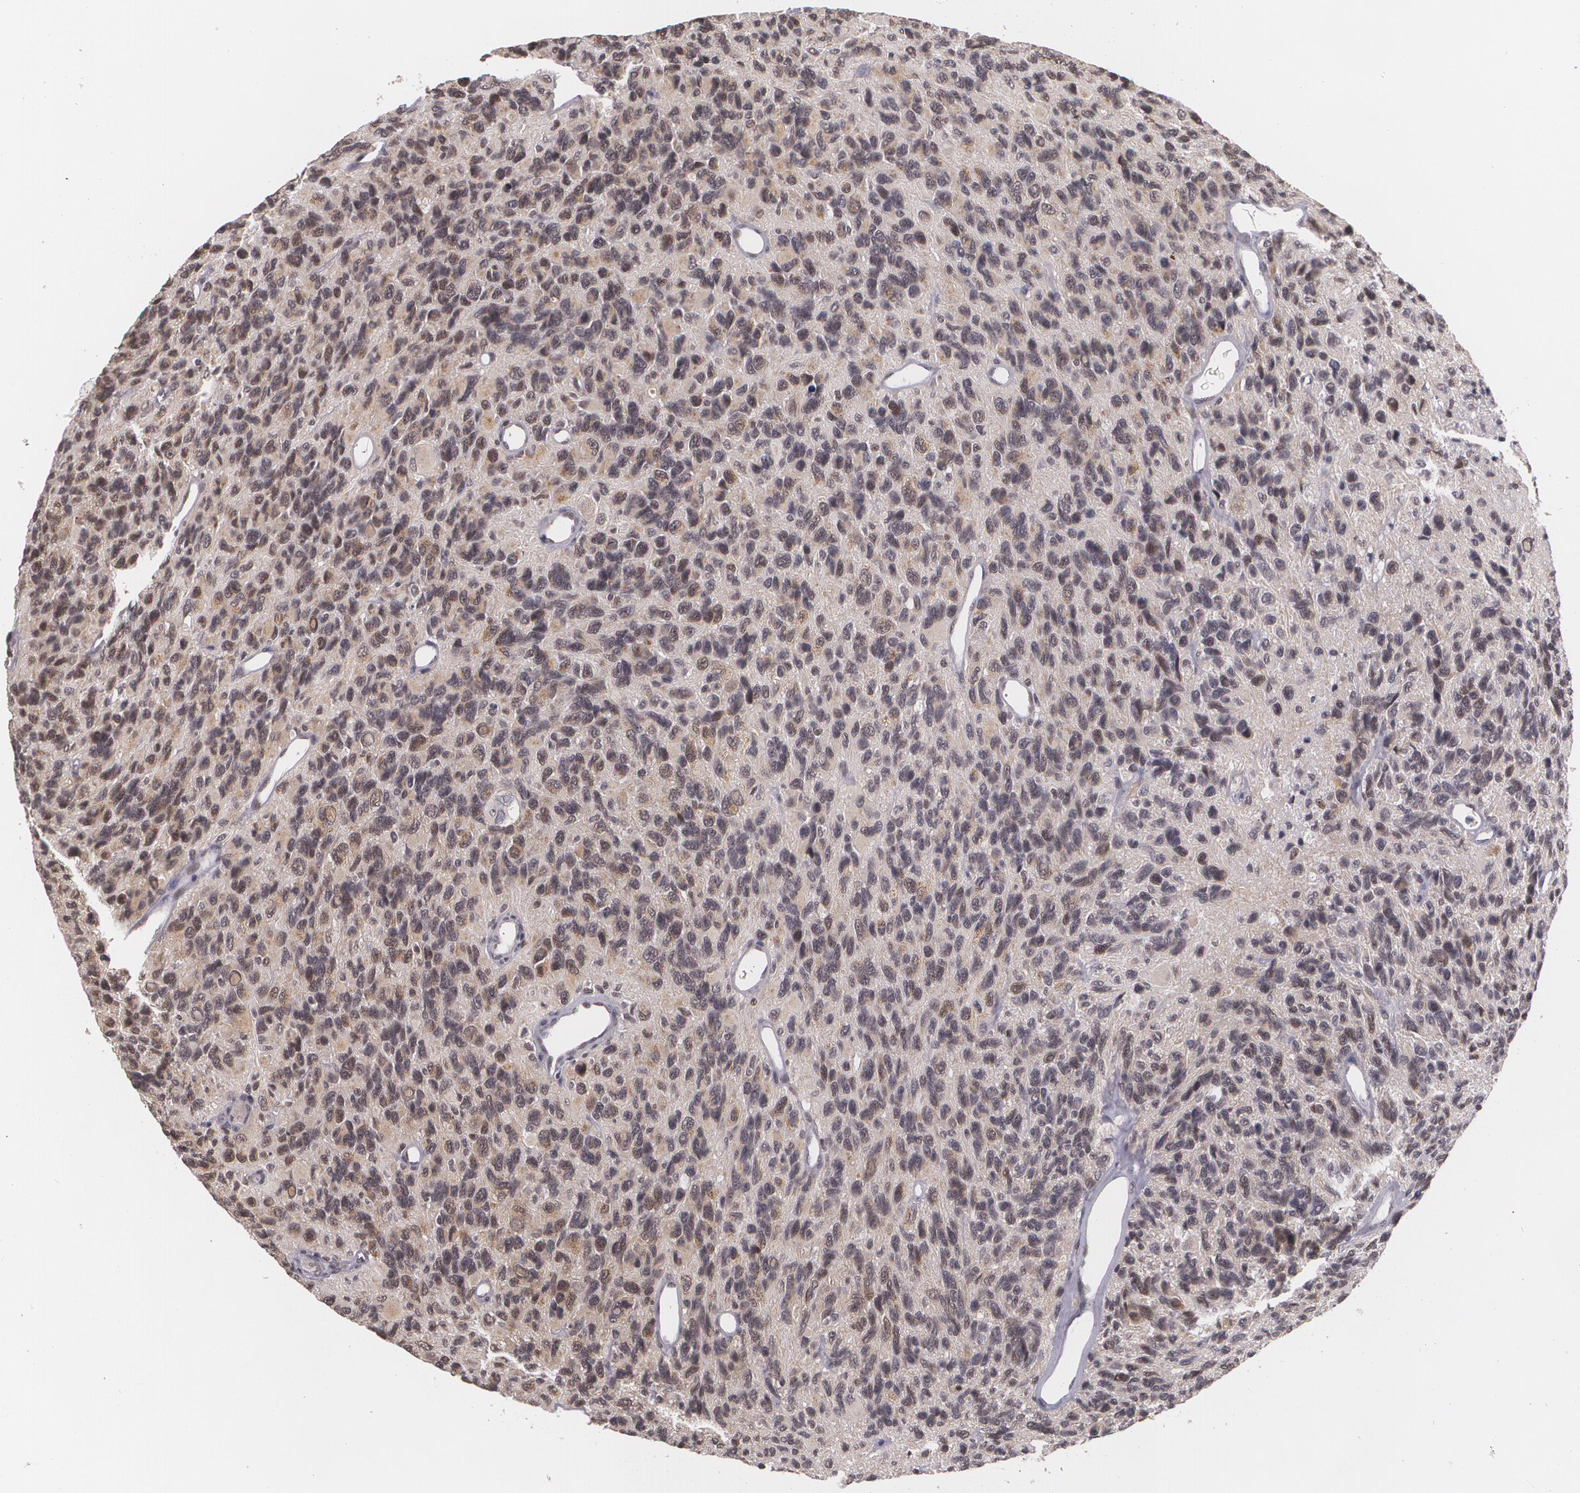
{"staining": {"intensity": "moderate", "quantity": "25%-75%", "location": "nuclear"}, "tissue": "glioma", "cell_type": "Tumor cells", "image_type": "cancer", "snomed": [{"axis": "morphology", "description": "Glioma, malignant, High grade"}, {"axis": "topography", "description": "Brain"}], "caption": "Malignant glioma (high-grade) was stained to show a protein in brown. There is medium levels of moderate nuclear expression in about 25%-75% of tumor cells.", "gene": "ALX1", "patient": {"sex": "male", "age": 77}}